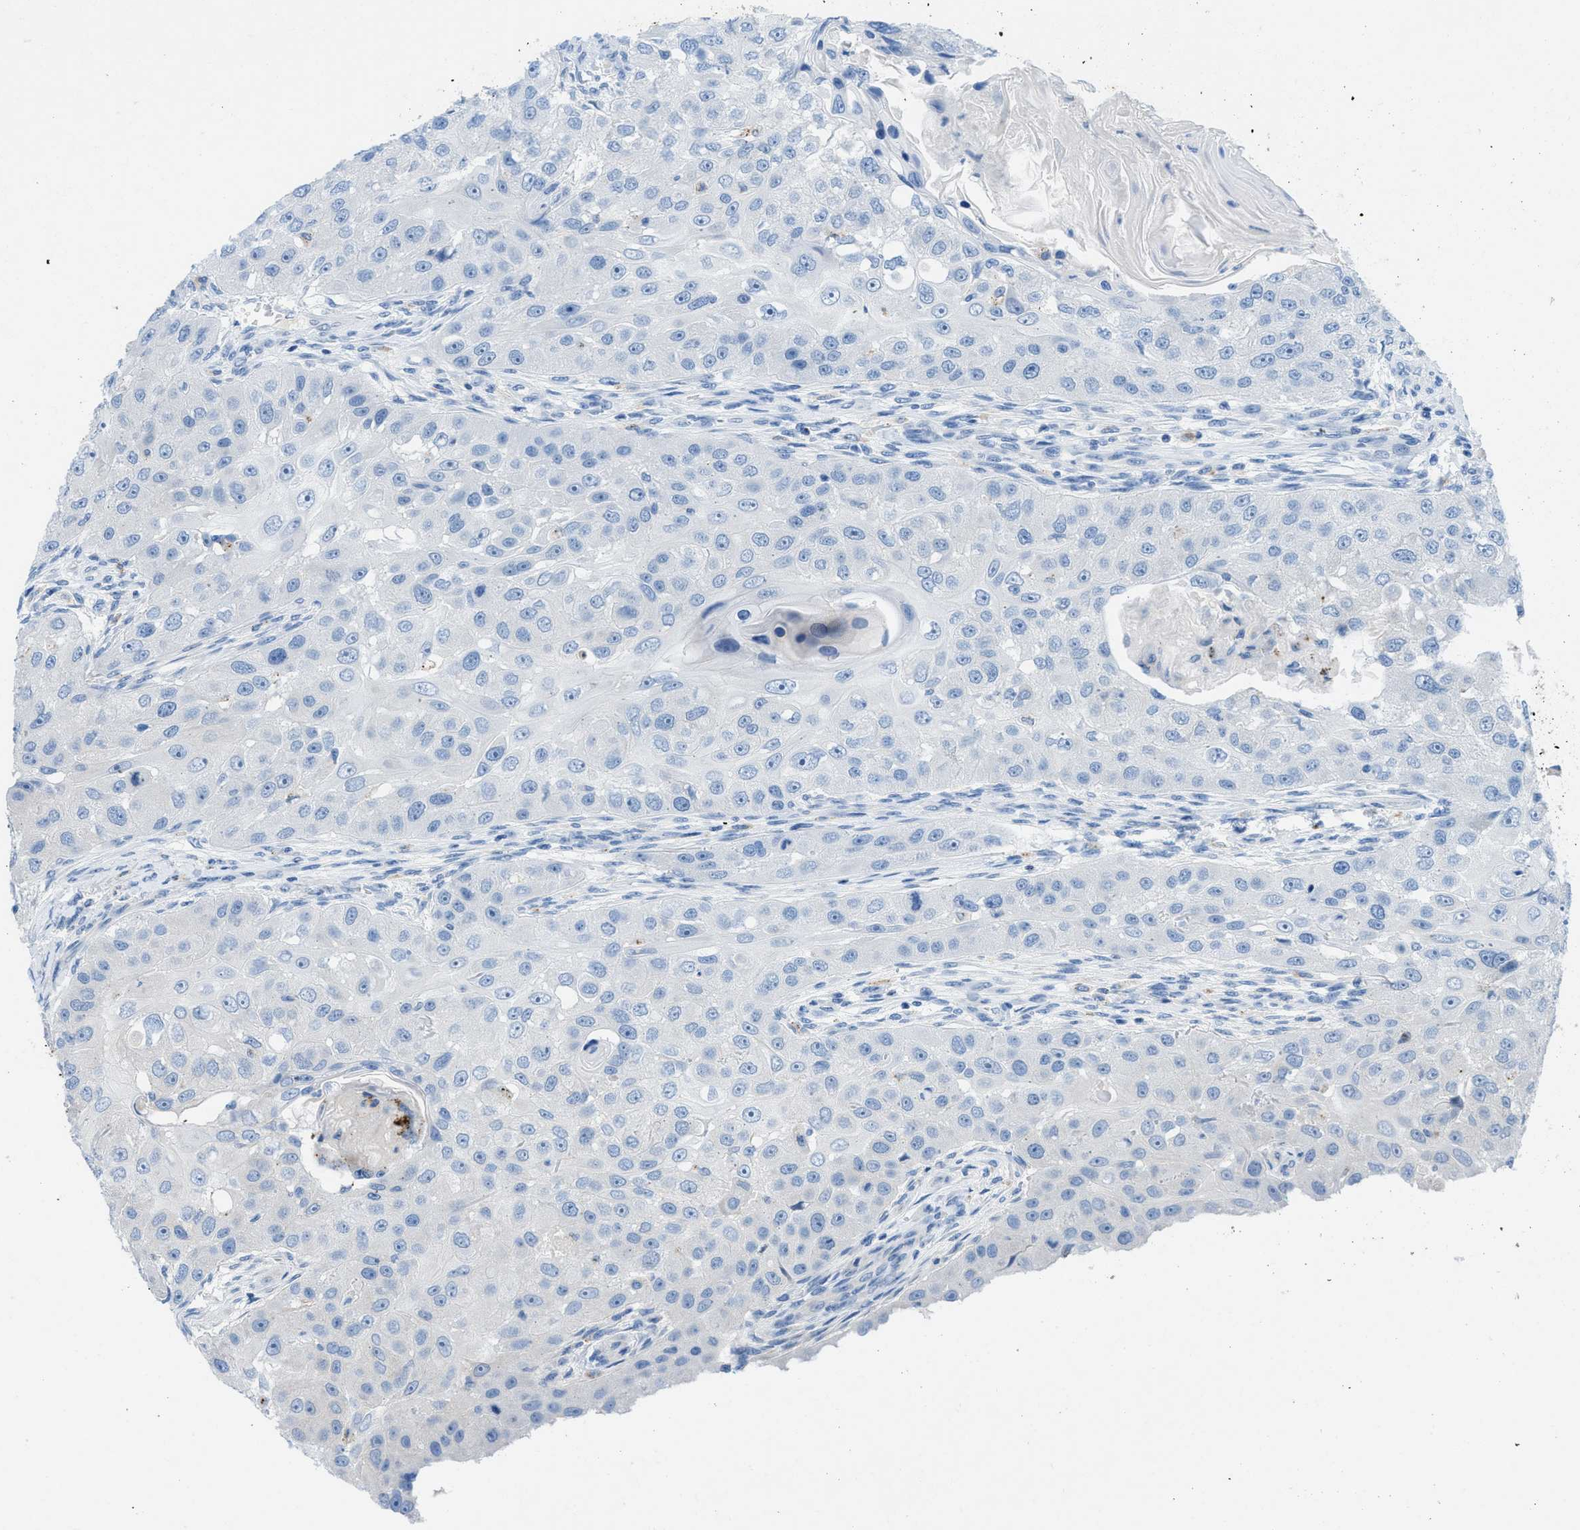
{"staining": {"intensity": "negative", "quantity": "none", "location": "none"}, "tissue": "head and neck cancer", "cell_type": "Tumor cells", "image_type": "cancer", "snomed": [{"axis": "morphology", "description": "Normal tissue, NOS"}, {"axis": "morphology", "description": "Squamous cell carcinoma, NOS"}, {"axis": "topography", "description": "Skeletal muscle"}, {"axis": "topography", "description": "Head-Neck"}], "caption": "Tumor cells show no significant positivity in squamous cell carcinoma (head and neck).", "gene": "TMEM248", "patient": {"sex": "male", "age": 51}}